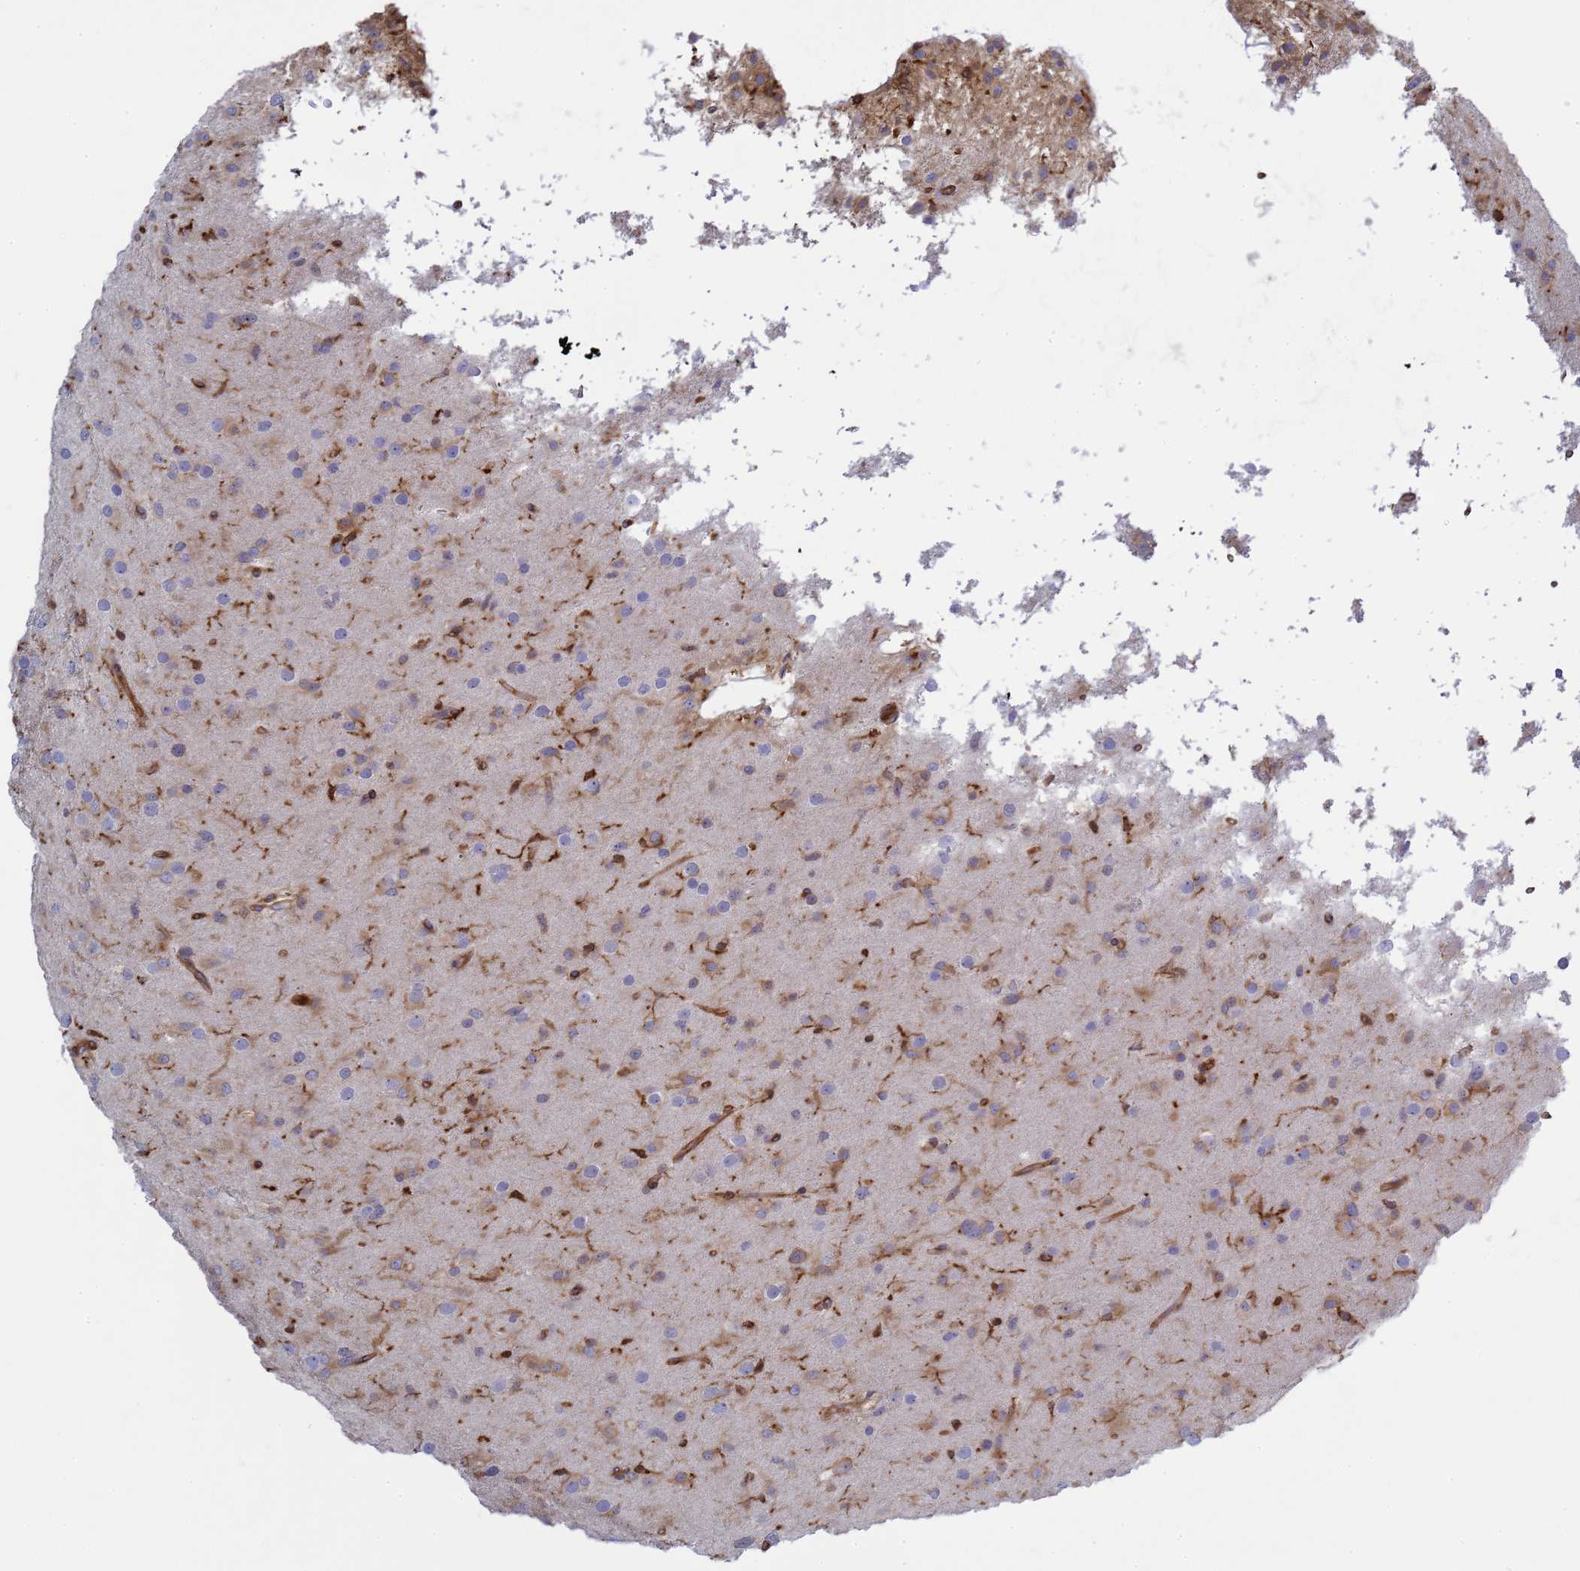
{"staining": {"intensity": "weak", "quantity": "<25%", "location": "cytoplasmic/membranous"}, "tissue": "glioma", "cell_type": "Tumor cells", "image_type": "cancer", "snomed": [{"axis": "morphology", "description": "Glioma, malignant, Low grade"}, {"axis": "topography", "description": "Brain"}], "caption": "This micrograph is of malignant glioma (low-grade) stained with immunohistochemistry (IHC) to label a protein in brown with the nuclei are counter-stained blue. There is no staining in tumor cells. Nuclei are stained in blue.", "gene": "ZBTB8OS", "patient": {"sex": "male", "age": 65}}